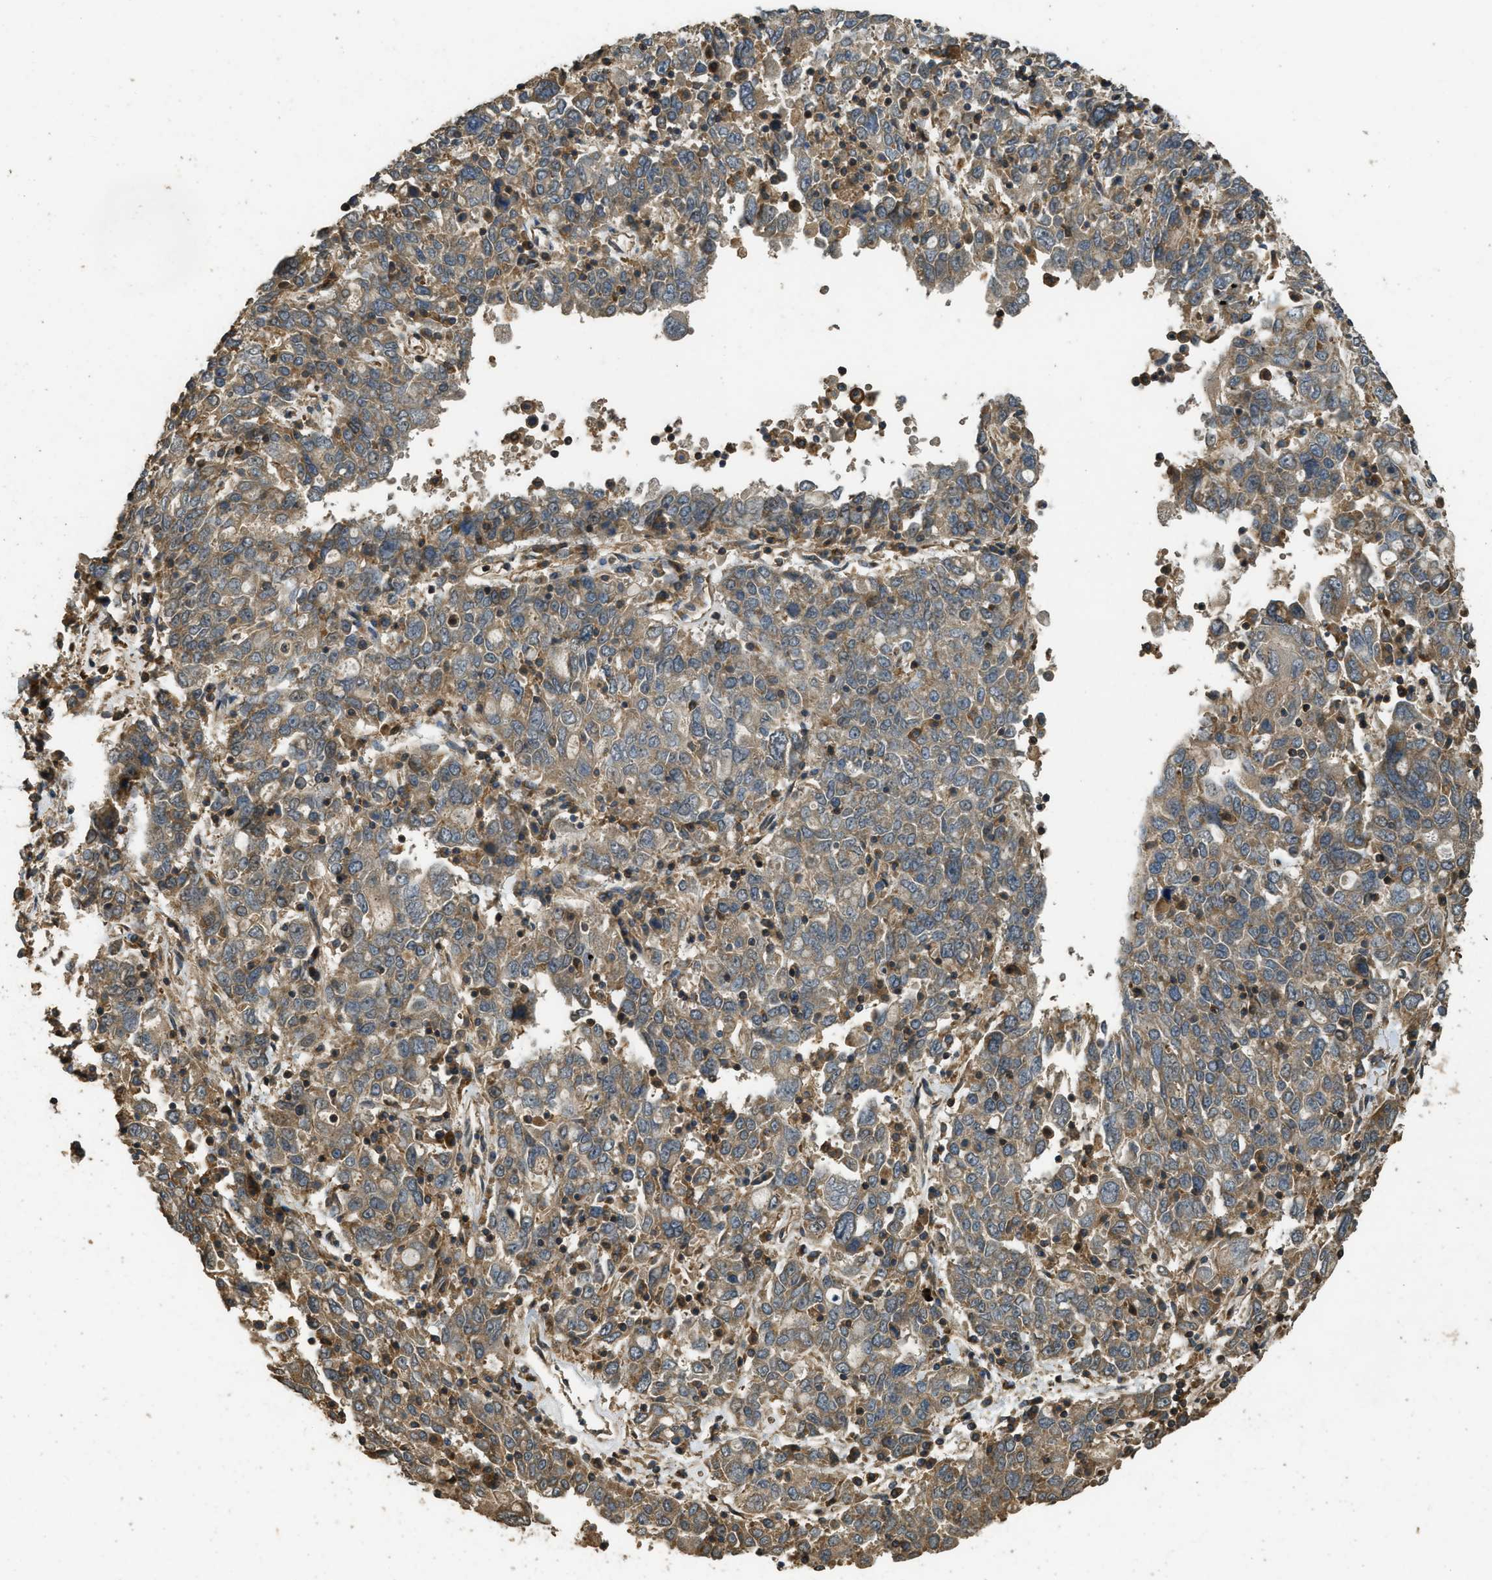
{"staining": {"intensity": "moderate", "quantity": ">75%", "location": "cytoplasmic/membranous"}, "tissue": "ovarian cancer", "cell_type": "Tumor cells", "image_type": "cancer", "snomed": [{"axis": "morphology", "description": "Carcinoma, endometroid"}, {"axis": "topography", "description": "Ovary"}], "caption": "Immunohistochemical staining of endometroid carcinoma (ovarian) exhibits medium levels of moderate cytoplasmic/membranous protein positivity in approximately >75% of tumor cells.", "gene": "PPP6R3", "patient": {"sex": "female", "age": 62}}